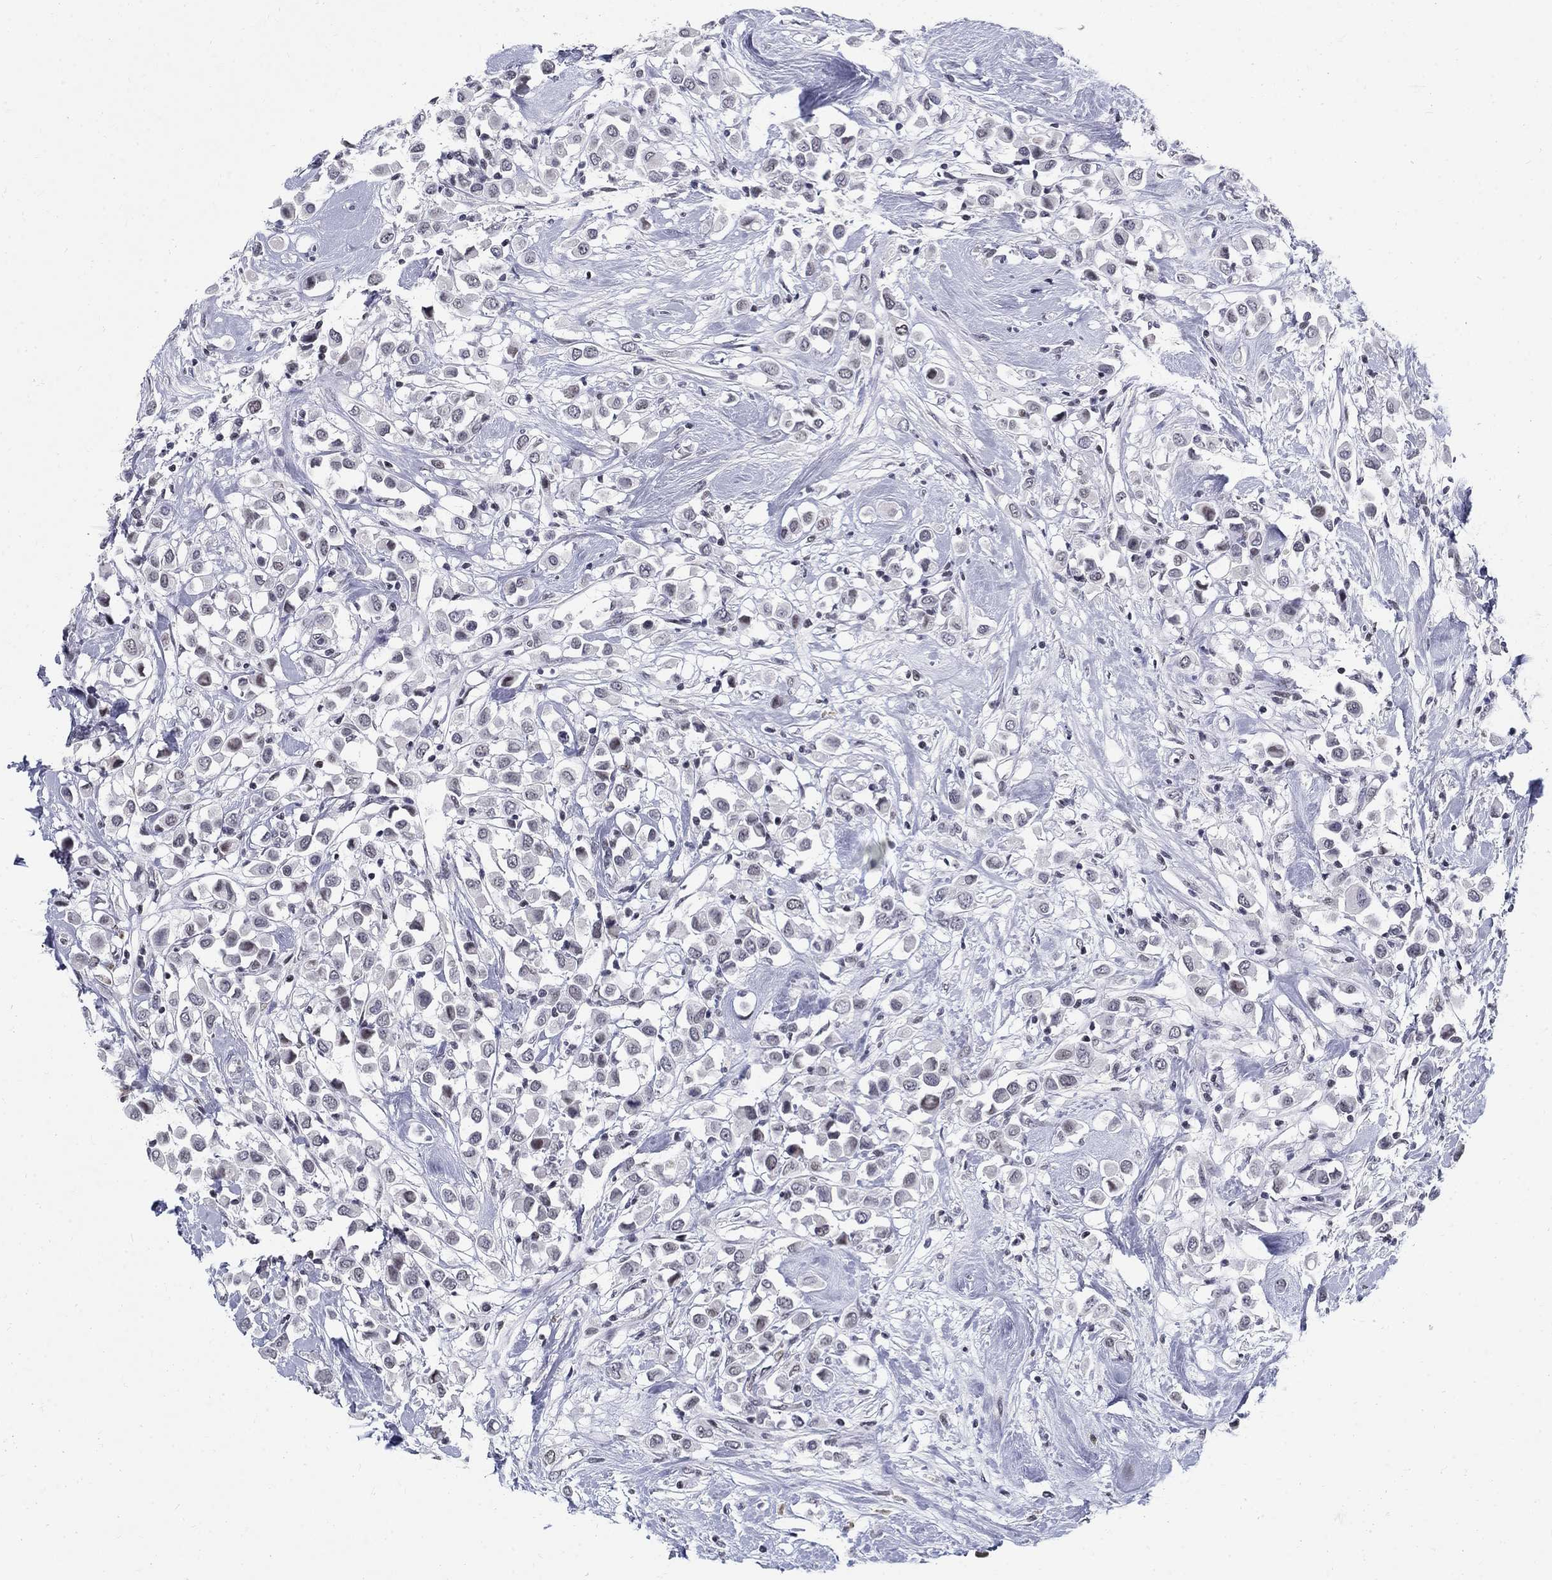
{"staining": {"intensity": "negative", "quantity": "none", "location": "none"}, "tissue": "breast cancer", "cell_type": "Tumor cells", "image_type": "cancer", "snomed": [{"axis": "morphology", "description": "Duct carcinoma"}, {"axis": "topography", "description": "Breast"}], "caption": "A histopathology image of human breast cancer is negative for staining in tumor cells. (DAB IHC, high magnification).", "gene": "BHLHE22", "patient": {"sex": "female", "age": 61}}